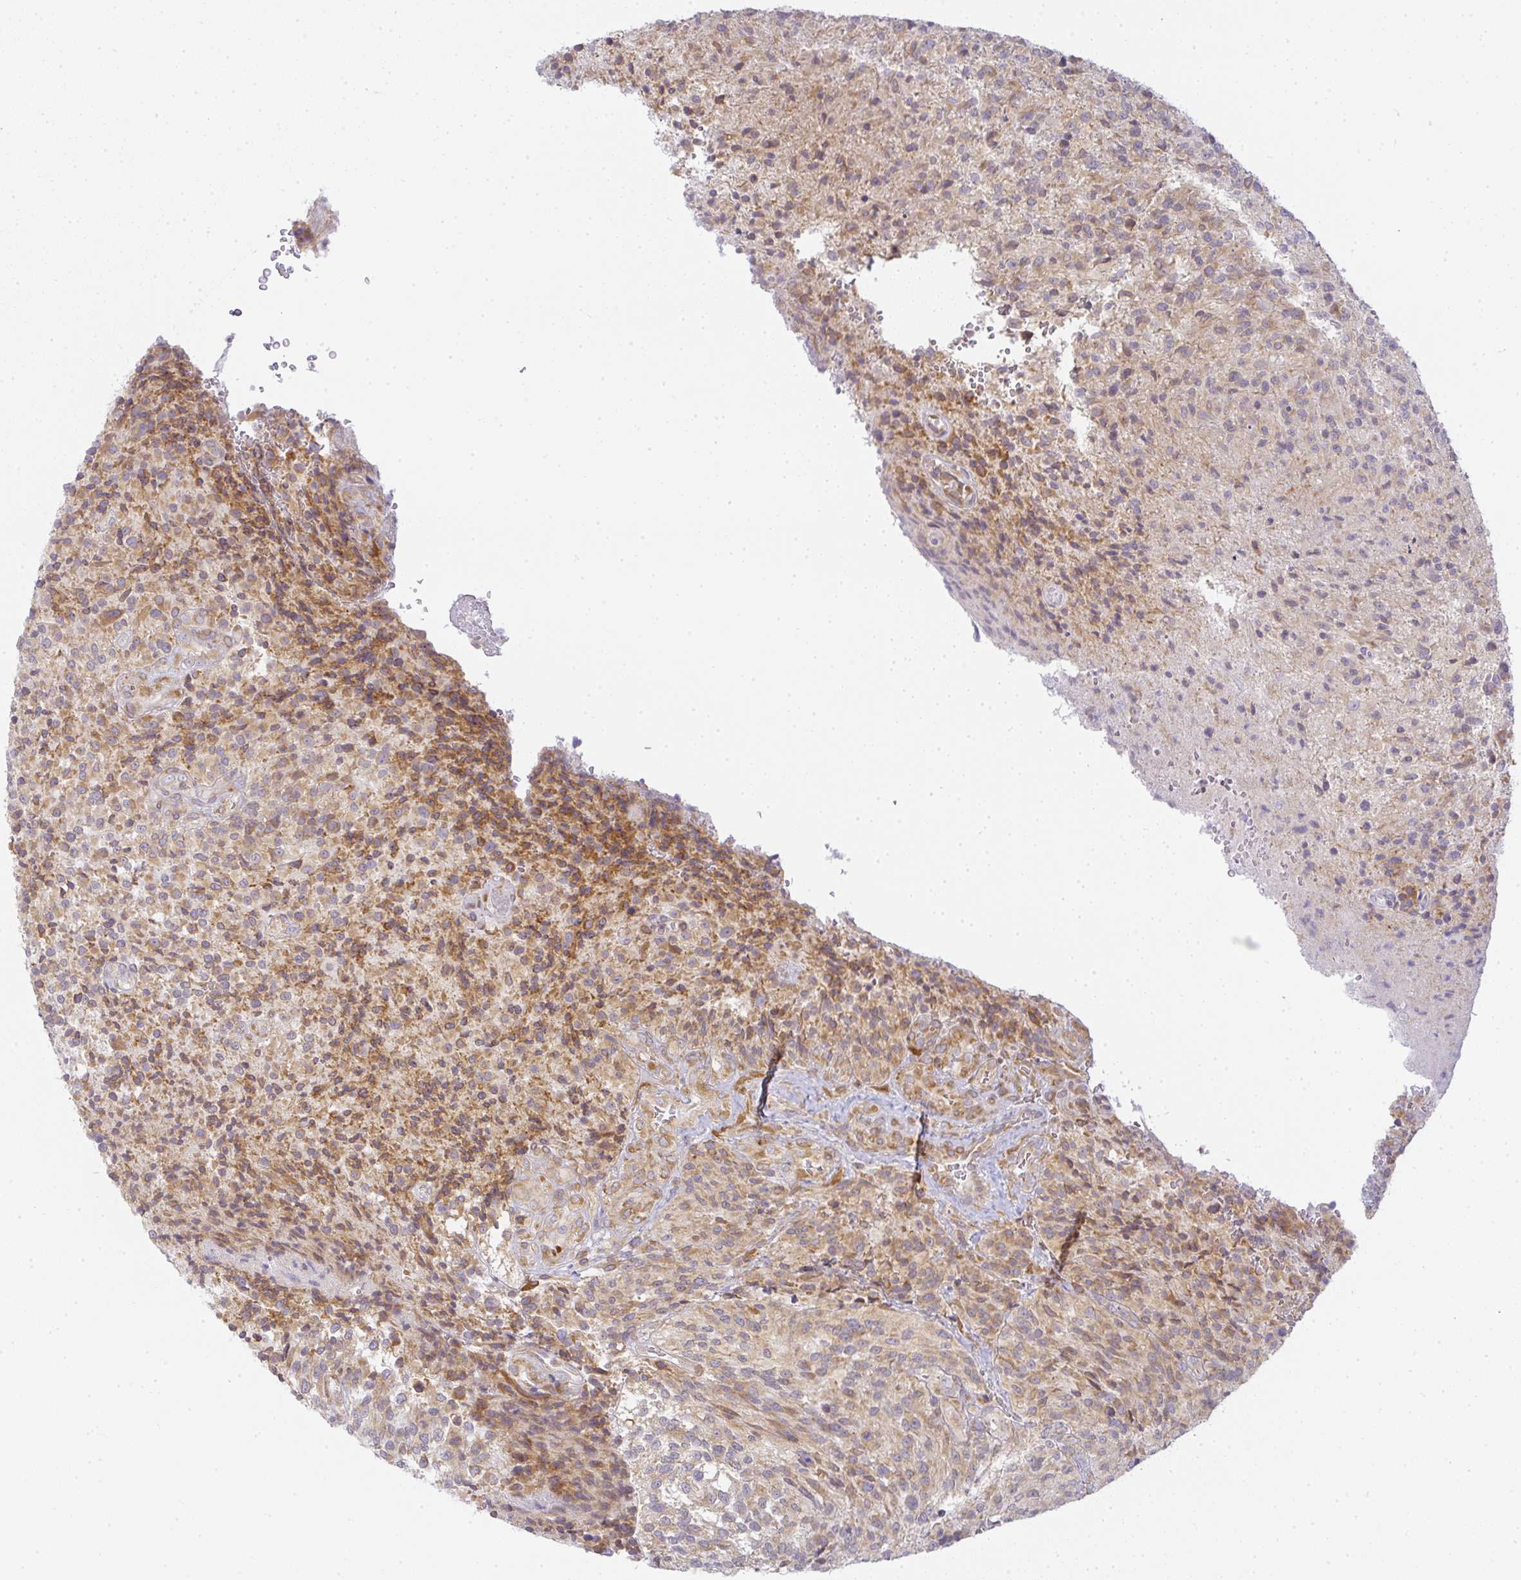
{"staining": {"intensity": "moderate", "quantity": ">75%", "location": "cytoplasmic/membranous"}, "tissue": "glioma", "cell_type": "Tumor cells", "image_type": "cancer", "snomed": [{"axis": "morphology", "description": "Normal tissue, NOS"}, {"axis": "morphology", "description": "Glioma, malignant, High grade"}, {"axis": "topography", "description": "Cerebral cortex"}], "caption": "Immunohistochemical staining of glioma demonstrates medium levels of moderate cytoplasmic/membranous expression in about >75% of tumor cells.", "gene": "DERL2", "patient": {"sex": "male", "age": 56}}